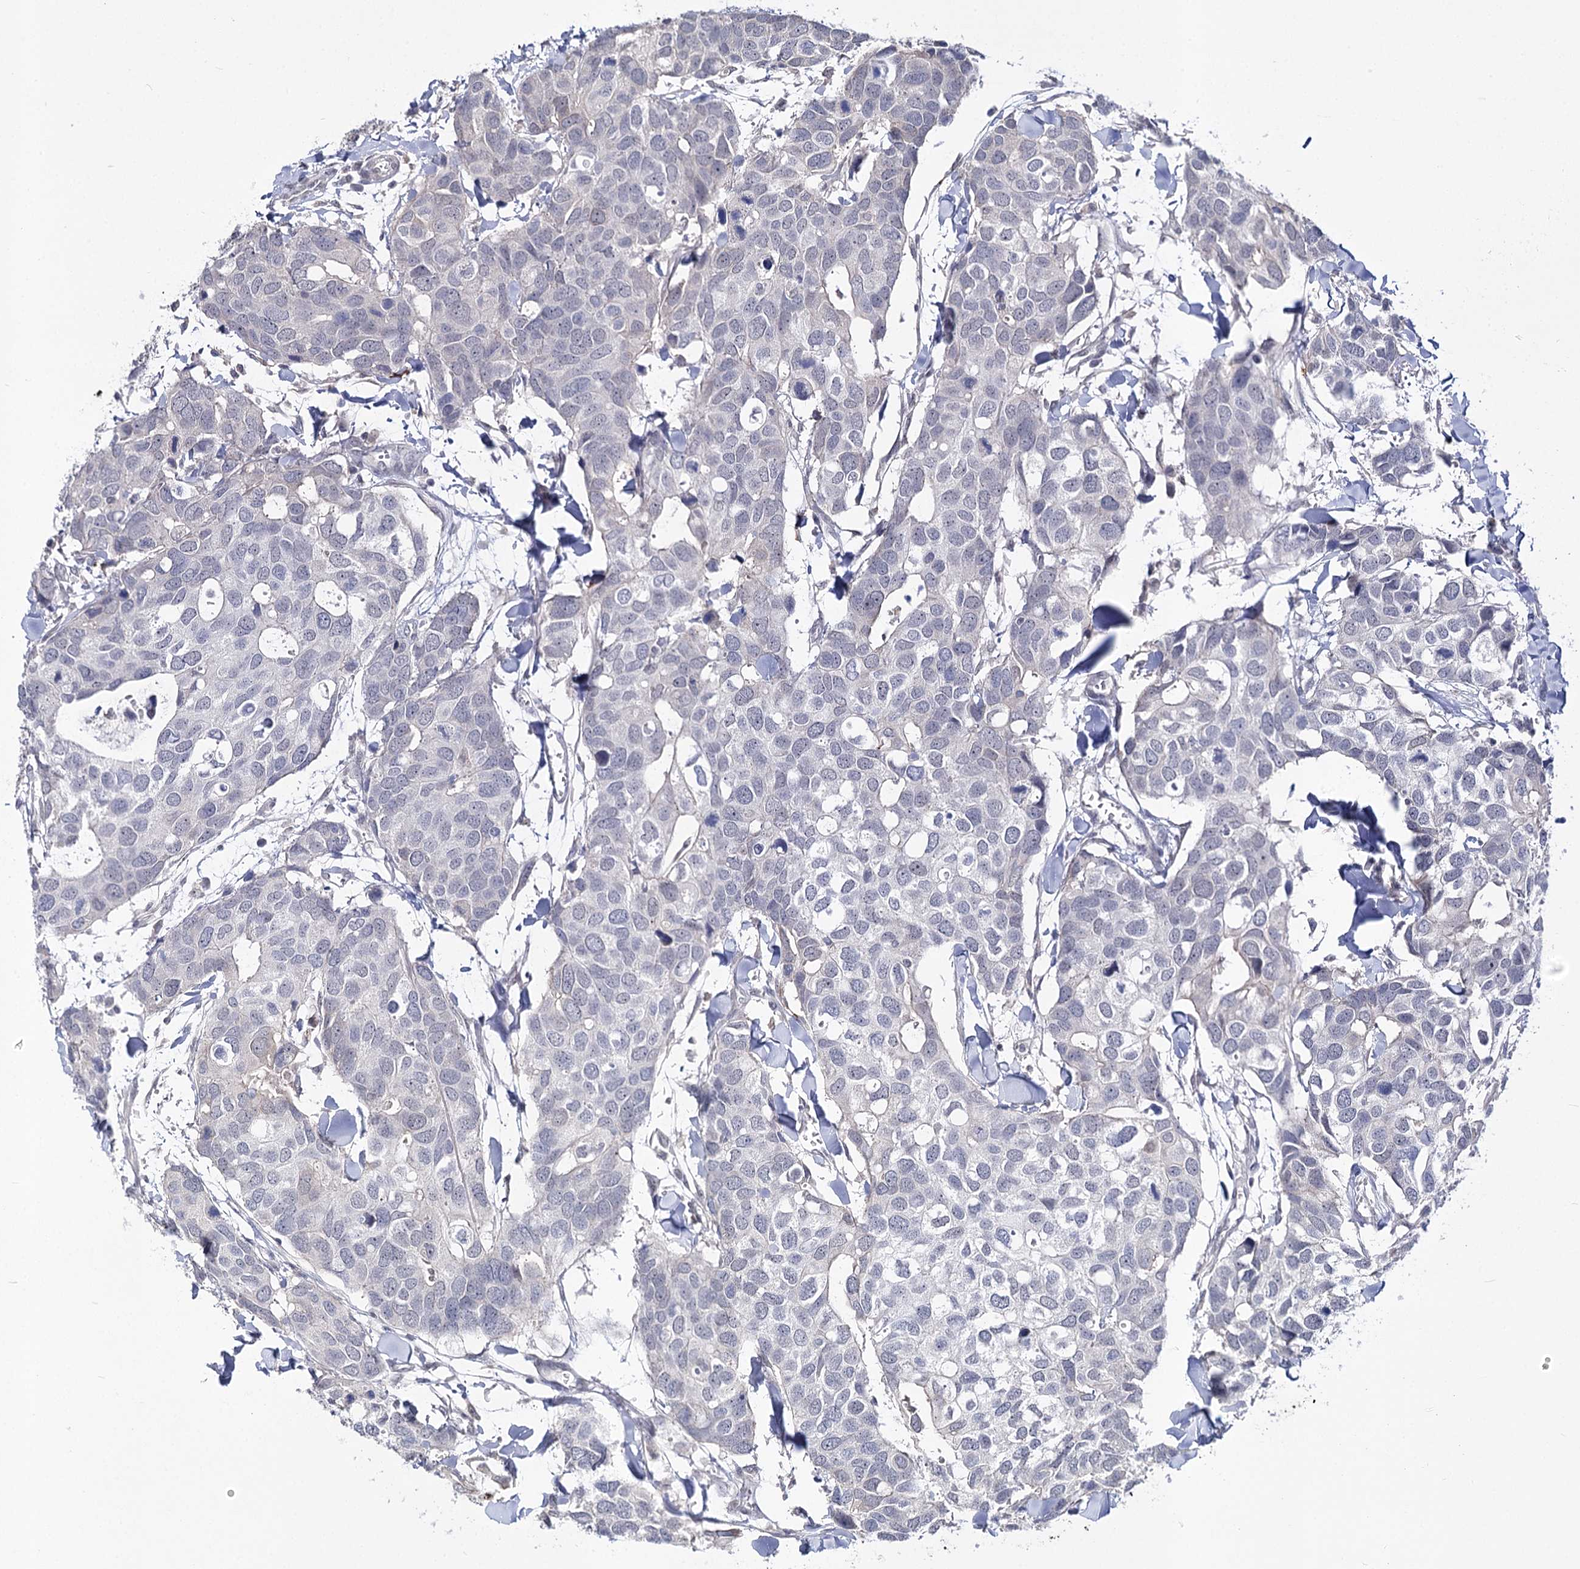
{"staining": {"intensity": "negative", "quantity": "none", "location": "none"}, "tissue": "breast cancer", "cell_type": "Tumor cells", "image_type": "cancer", "snomed": [{"axis": "morphology", "description": "Duct carcinoma"}, {"axis": "topography", "description": "Breast"}], "caption": "Micrograph shows no significant protein staining in tumor cells of invasive ductal carcinoma (breast).", "gene": "ATP10B", "patient": {"sex": "female", "age": 83}}